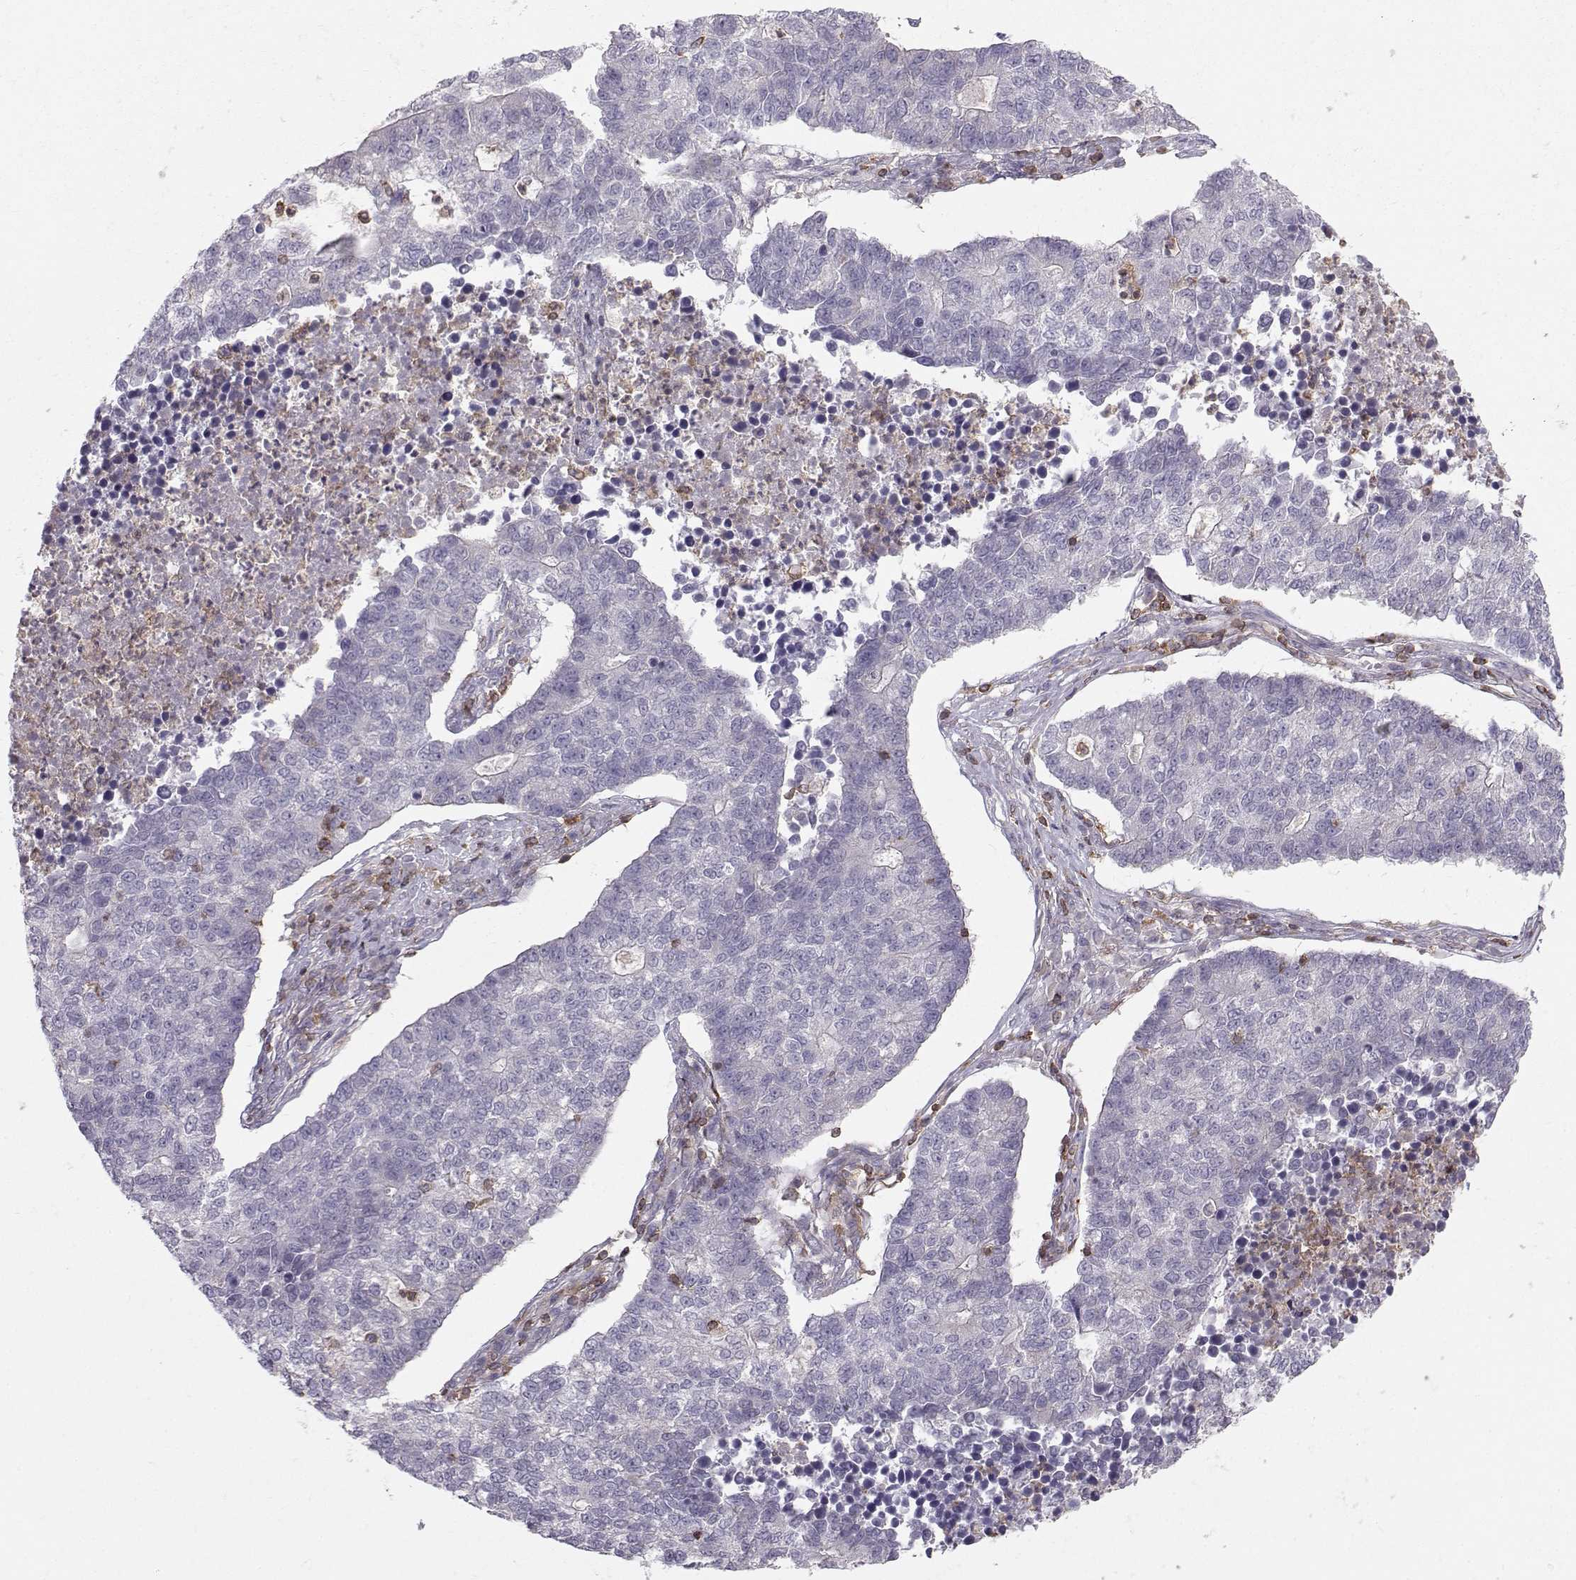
{"staining": {"intensity": "negative", "quantity": "none", "location": "none"}, "tissue": "lung cancer", "cell_type": "Tumor cells", "image_type": "cancer", "snomed": [{"axis": "morphology", "description": "Adenocarcinoma, NOS"}, {"axis": "topography", "description": "Lung"}], "caption": "An image of adenocarcinoma (lung) stained for a protein demonstrates no brown staining in tumor cells.", "gene": "ZBTB32", "patient": {"sex": "male", "age": 57}}